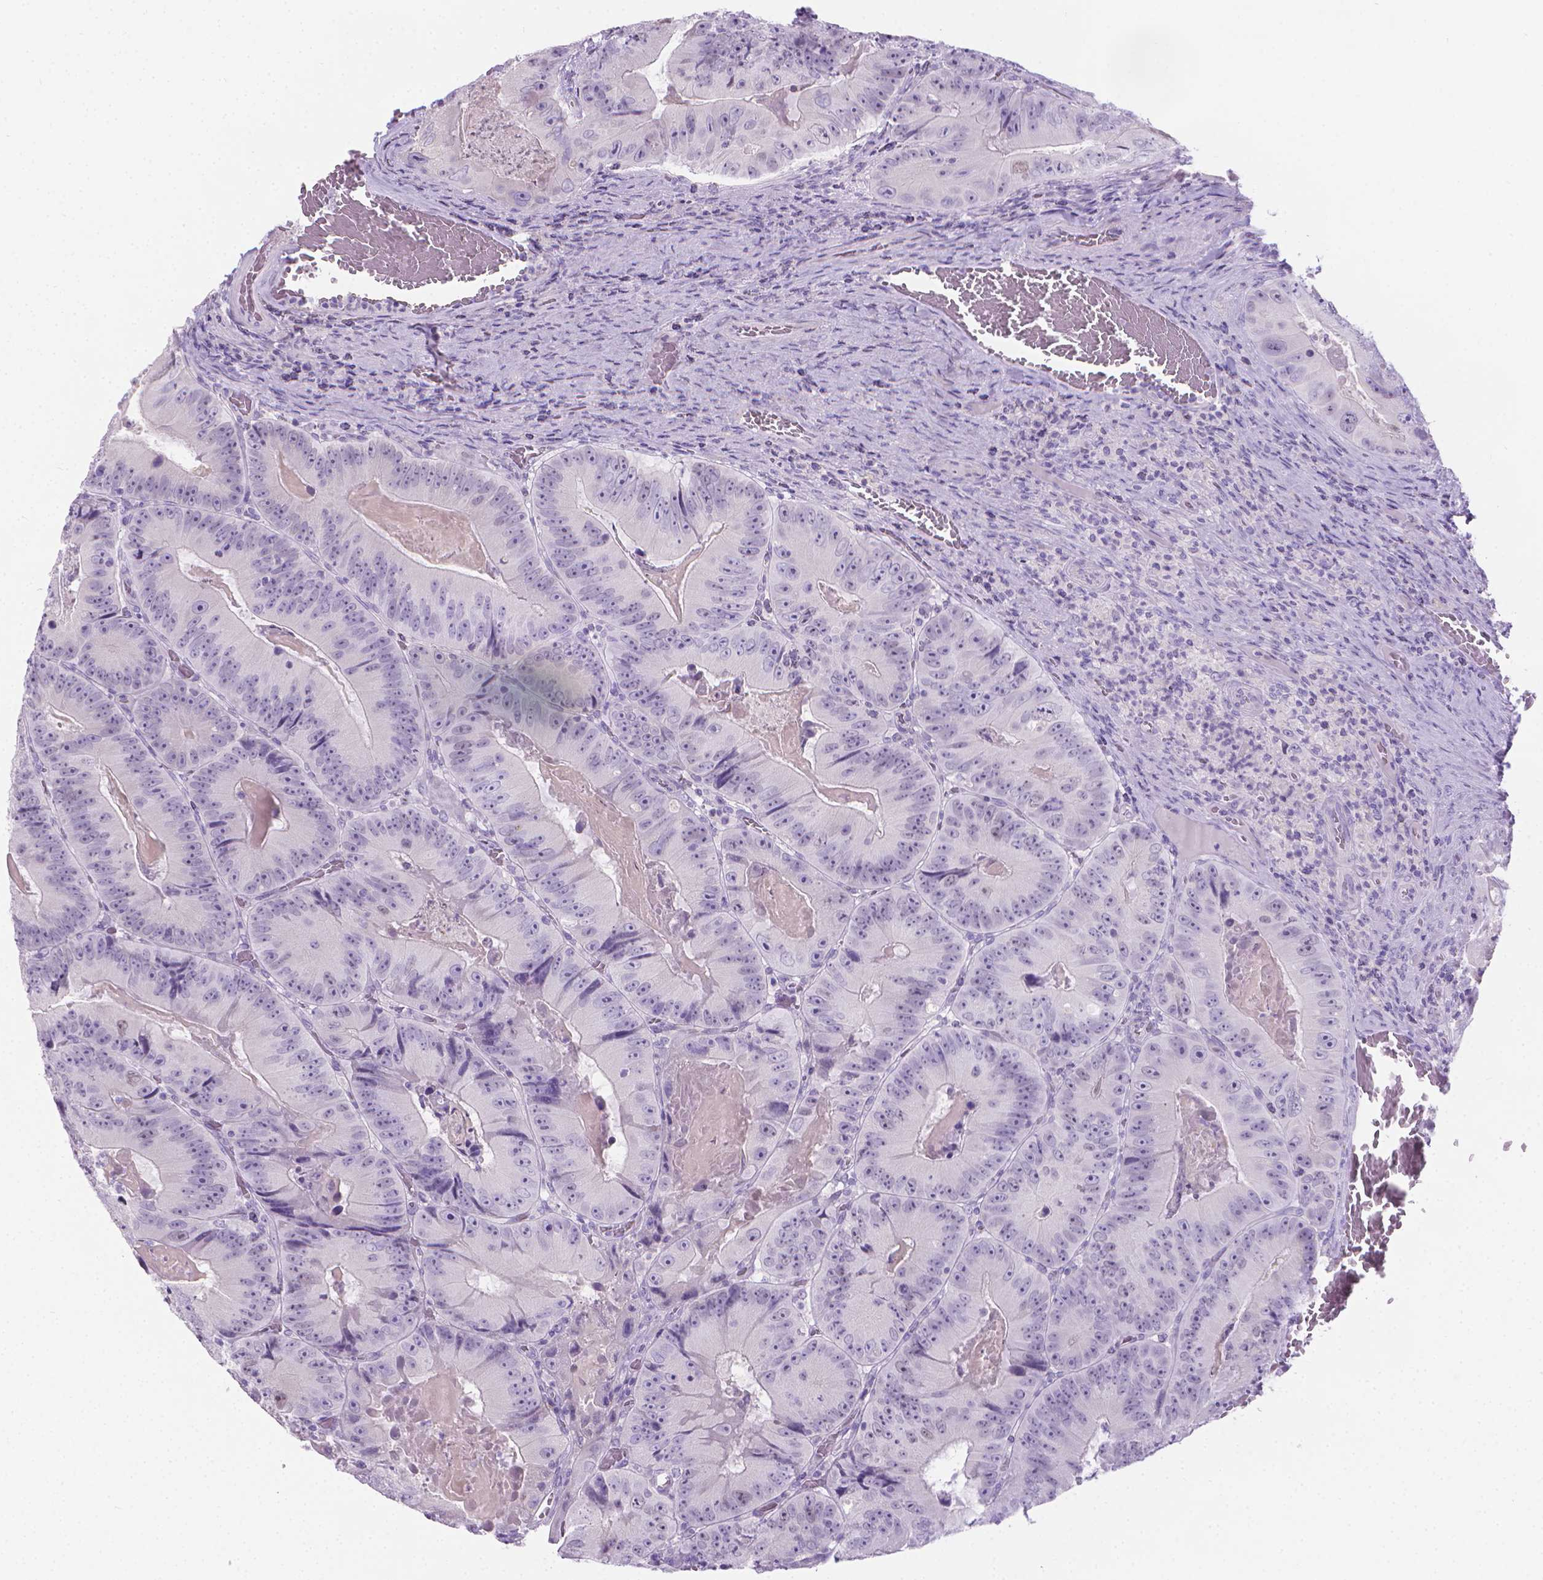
{"staining": {"intensity": "negative", "quantity": "none", "location": "none"}, "tissue": "colorectal cancer", "cell_type": "Tumor cells", "image_type": "cancer", "snomed": [{"axis": "morphology", "description": "Adenocarcinoma, NOS"}, {"axis": "topography", "description": "Colon"}], "caption": "An IHC micrograph of adenocarcinoma (colorectal) is shown. There is no staining in tumor cells of adenocarcinoma (colorectal). The staining was performed using DAB (3,3'-diaminobenzidine) to visualize the protein expression in brown, while the nuclei were stained in blue with hematoxylin (Magnification: 20x).", "gene": "SPAG6", "patient": {"sex": "female", "age": 86}}